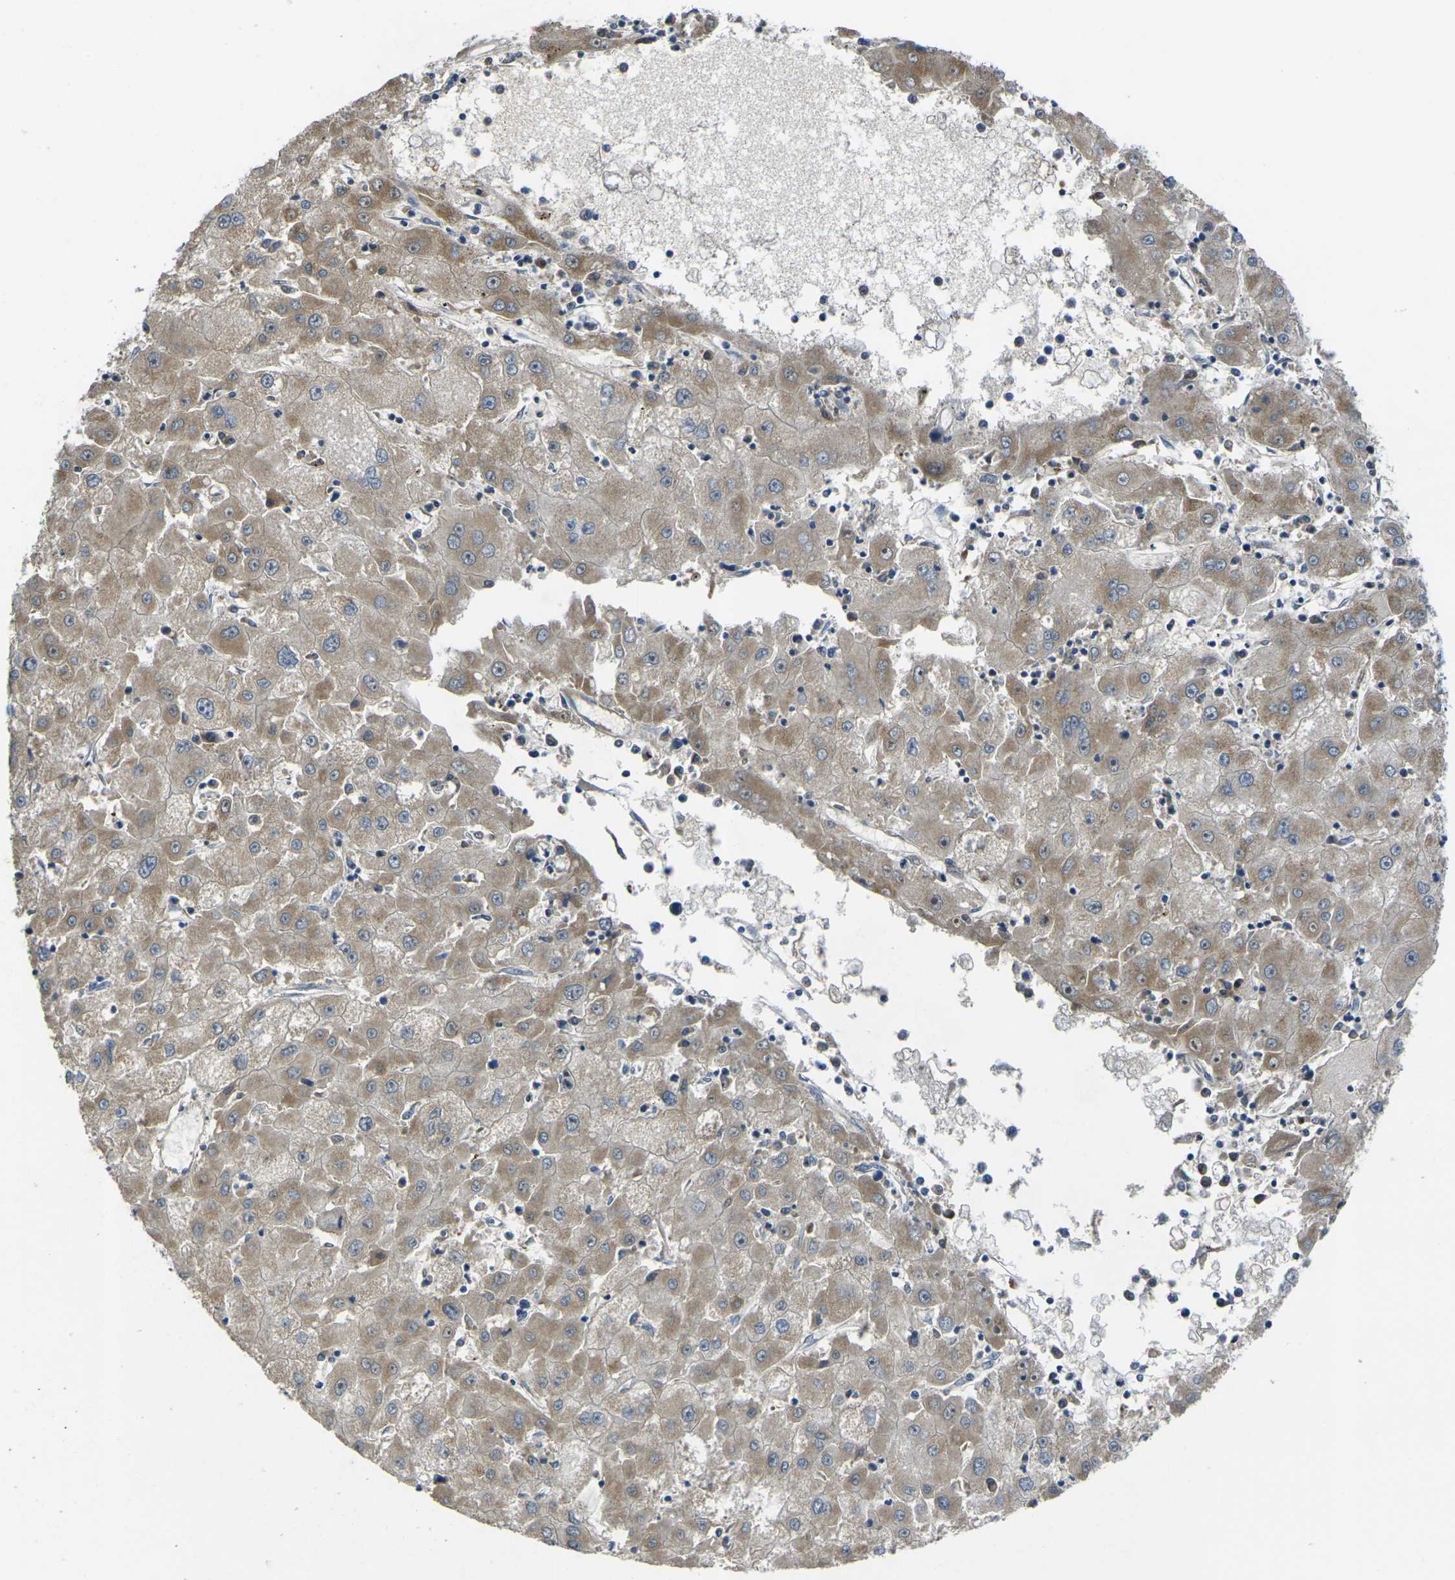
{"staining": {"intensity": "moderate", "quantity": "25%-75%", "location": "cytoplasmic/membranous,nuclear"}, "tissue": "liver cancer", "cell_type": "Tumor cells", "image_type": "cancer", "snomed": [{"axis": "morphology", "description": "Carcinoma, Hepatocellular, NOS"}, {"axis": "topography", "description": "Liver"}], "caption": "Brown immunohistochemical staining in liver cancer displays moderate cytoplasmic/membranous and nuclear positivity in about 25%-75% of tumor cells. Ihc stains the protein in brown and the nuclei are stained blue.", "gene": "GNA12", "patient": {"sex": "male", "age": 72}}